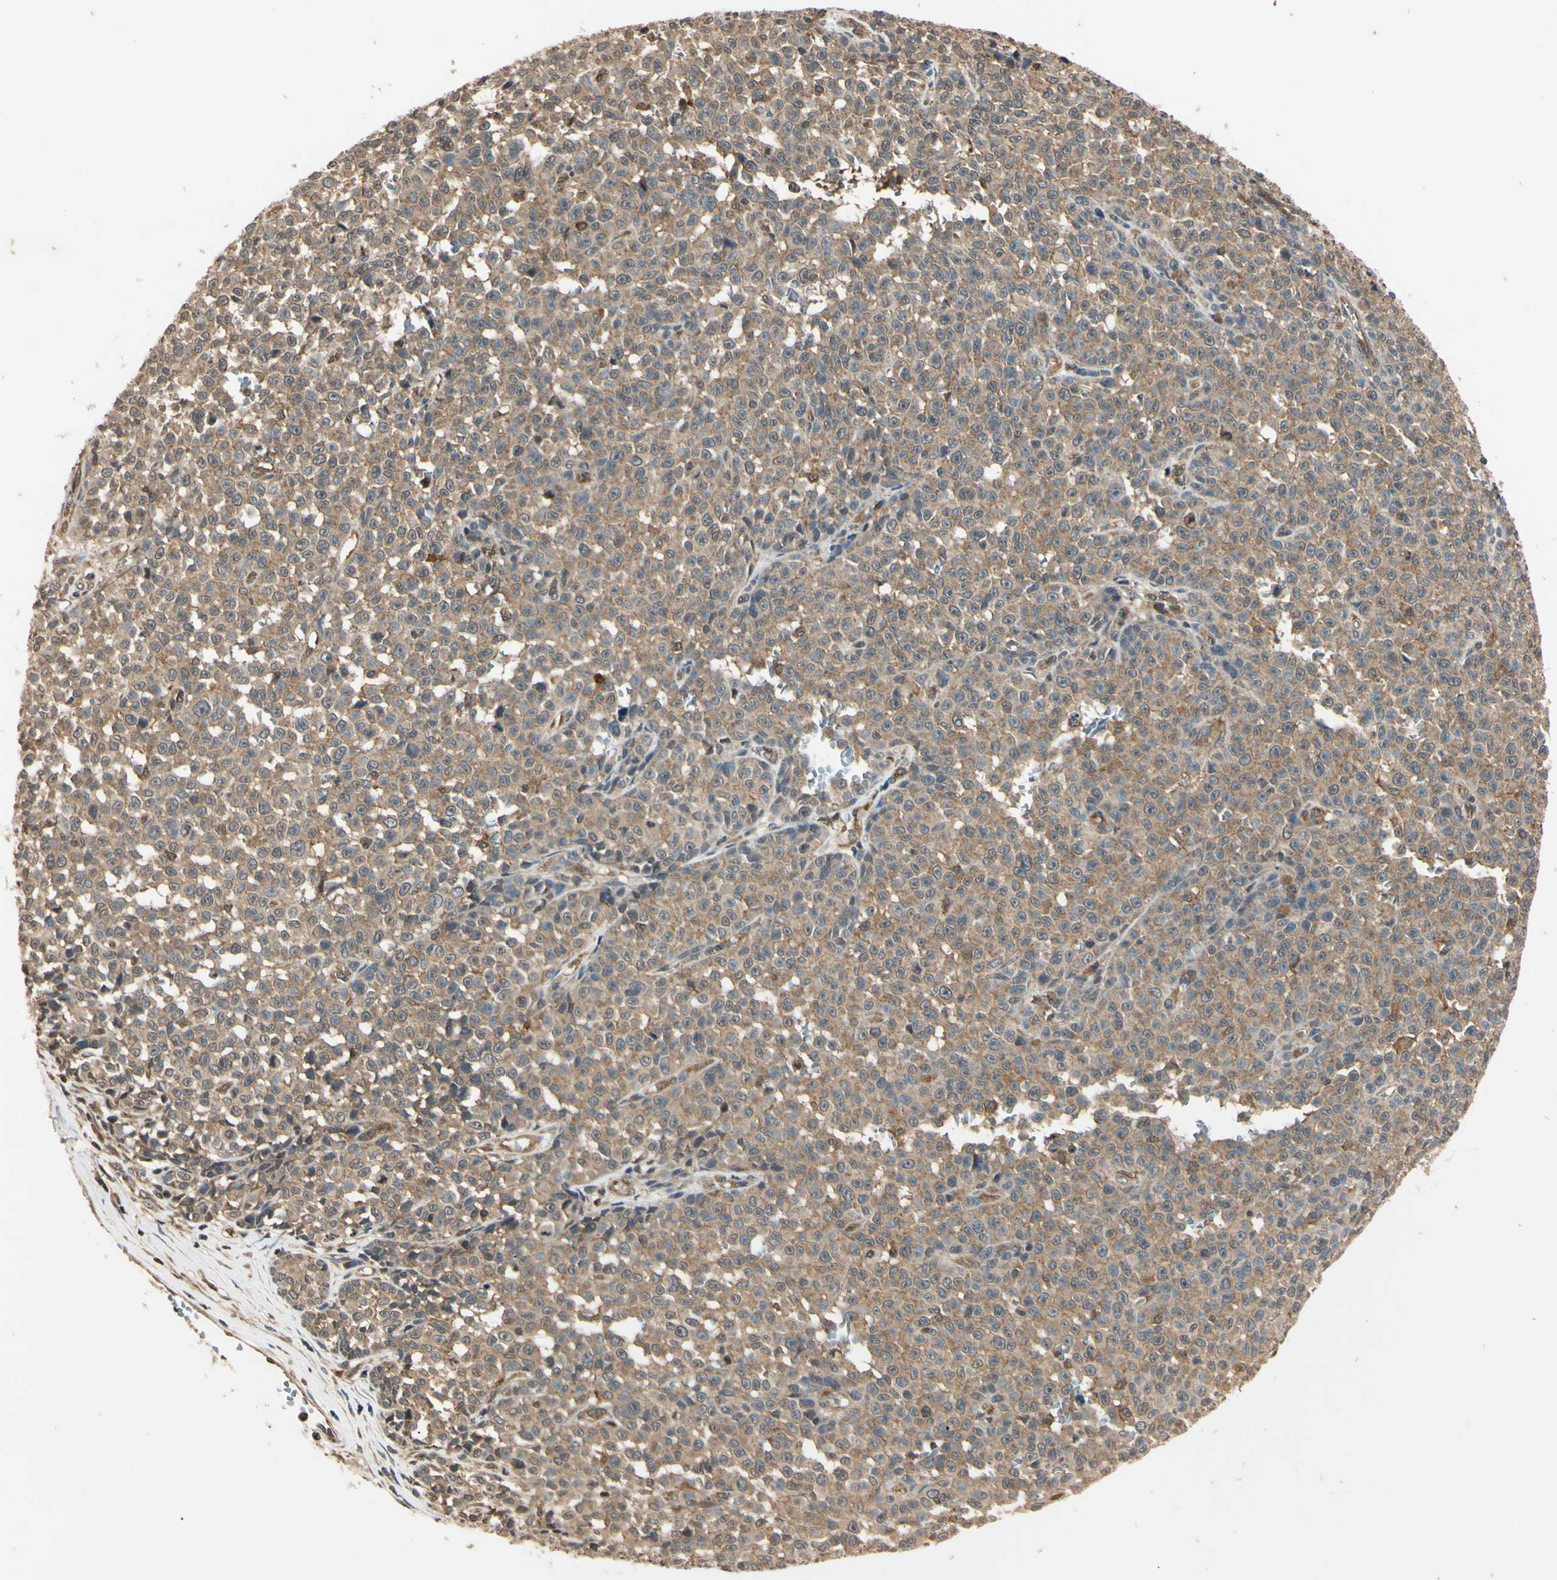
{"staining": {"intensity": "moderate", "quantity": "25%-75%", "location": "cytoplasmic/membranous"}, "tissue": "melanoma", "cell_type": "Tumor cells", "image_type": "cancer", "snomed": [{"axis": "morphology", "description": "Malignant melanoma, NOS"}, {"axis": "topography", "description": "Skin"}], "caption": "Protein staining of malignant melanoma tissue exhibits moderate cytoplasmic/membranous positivity in approximately 25%-75% of tumor cells.", "gene": "EPN1", "patient": {"sex": "female", "age": 82}}